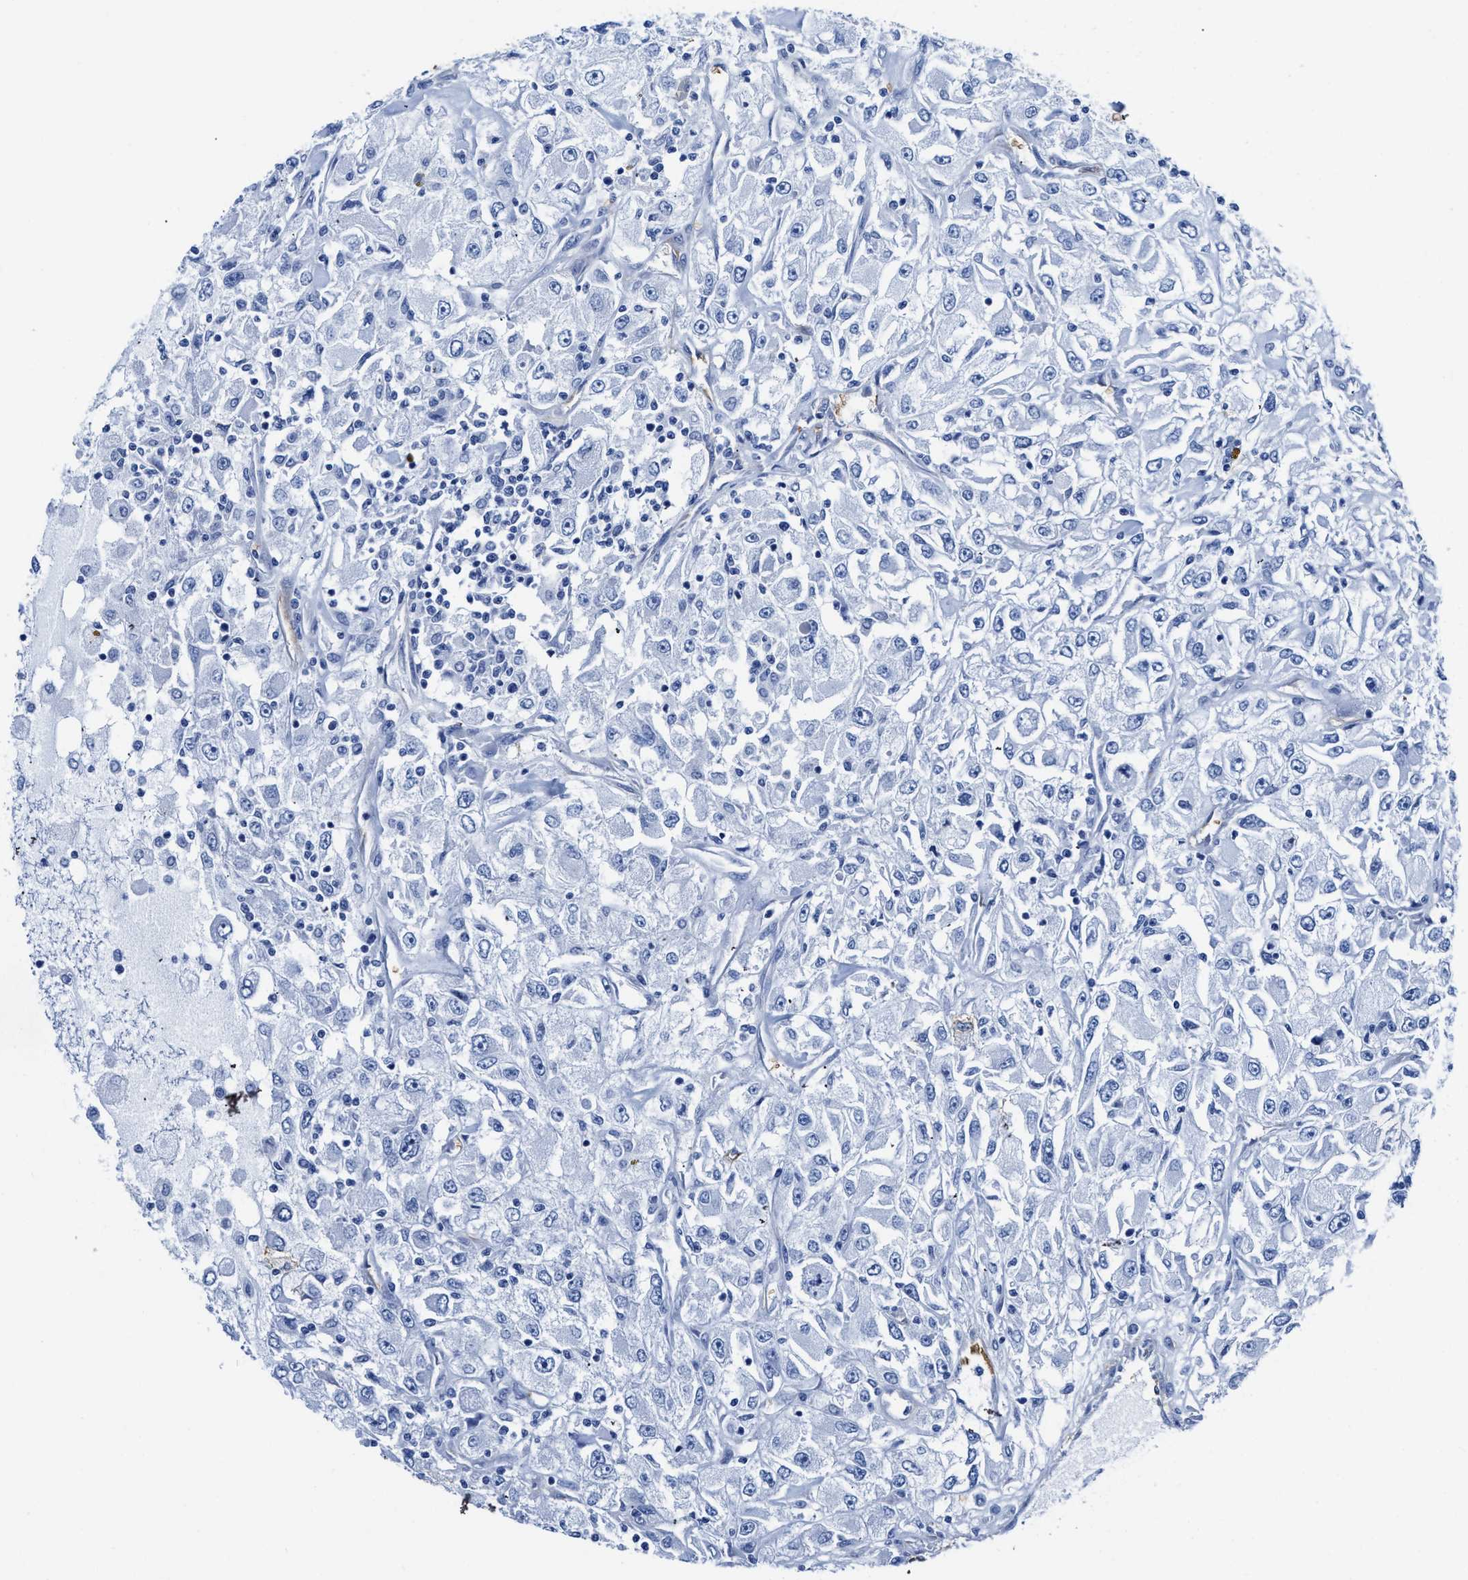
{"staining": {"intensity": "negative", "quantity": "none", "location": "none"}, "tissue": "renal cancer", "cell_type": "Tumor cells", "image_type": "cancer", "snomed": [{"axis": "morphology", "description": "Adenocarcinoma, NOS"}, {"axis": "topography", "description": "Kidney"}], "caption": "This is an immunohistochemistry photomicrograph of human renal adenocarcinoma. There is no expression in tumor cells.", "gene": "AQP1", "patient": {"sex": "female", "age": 52}}